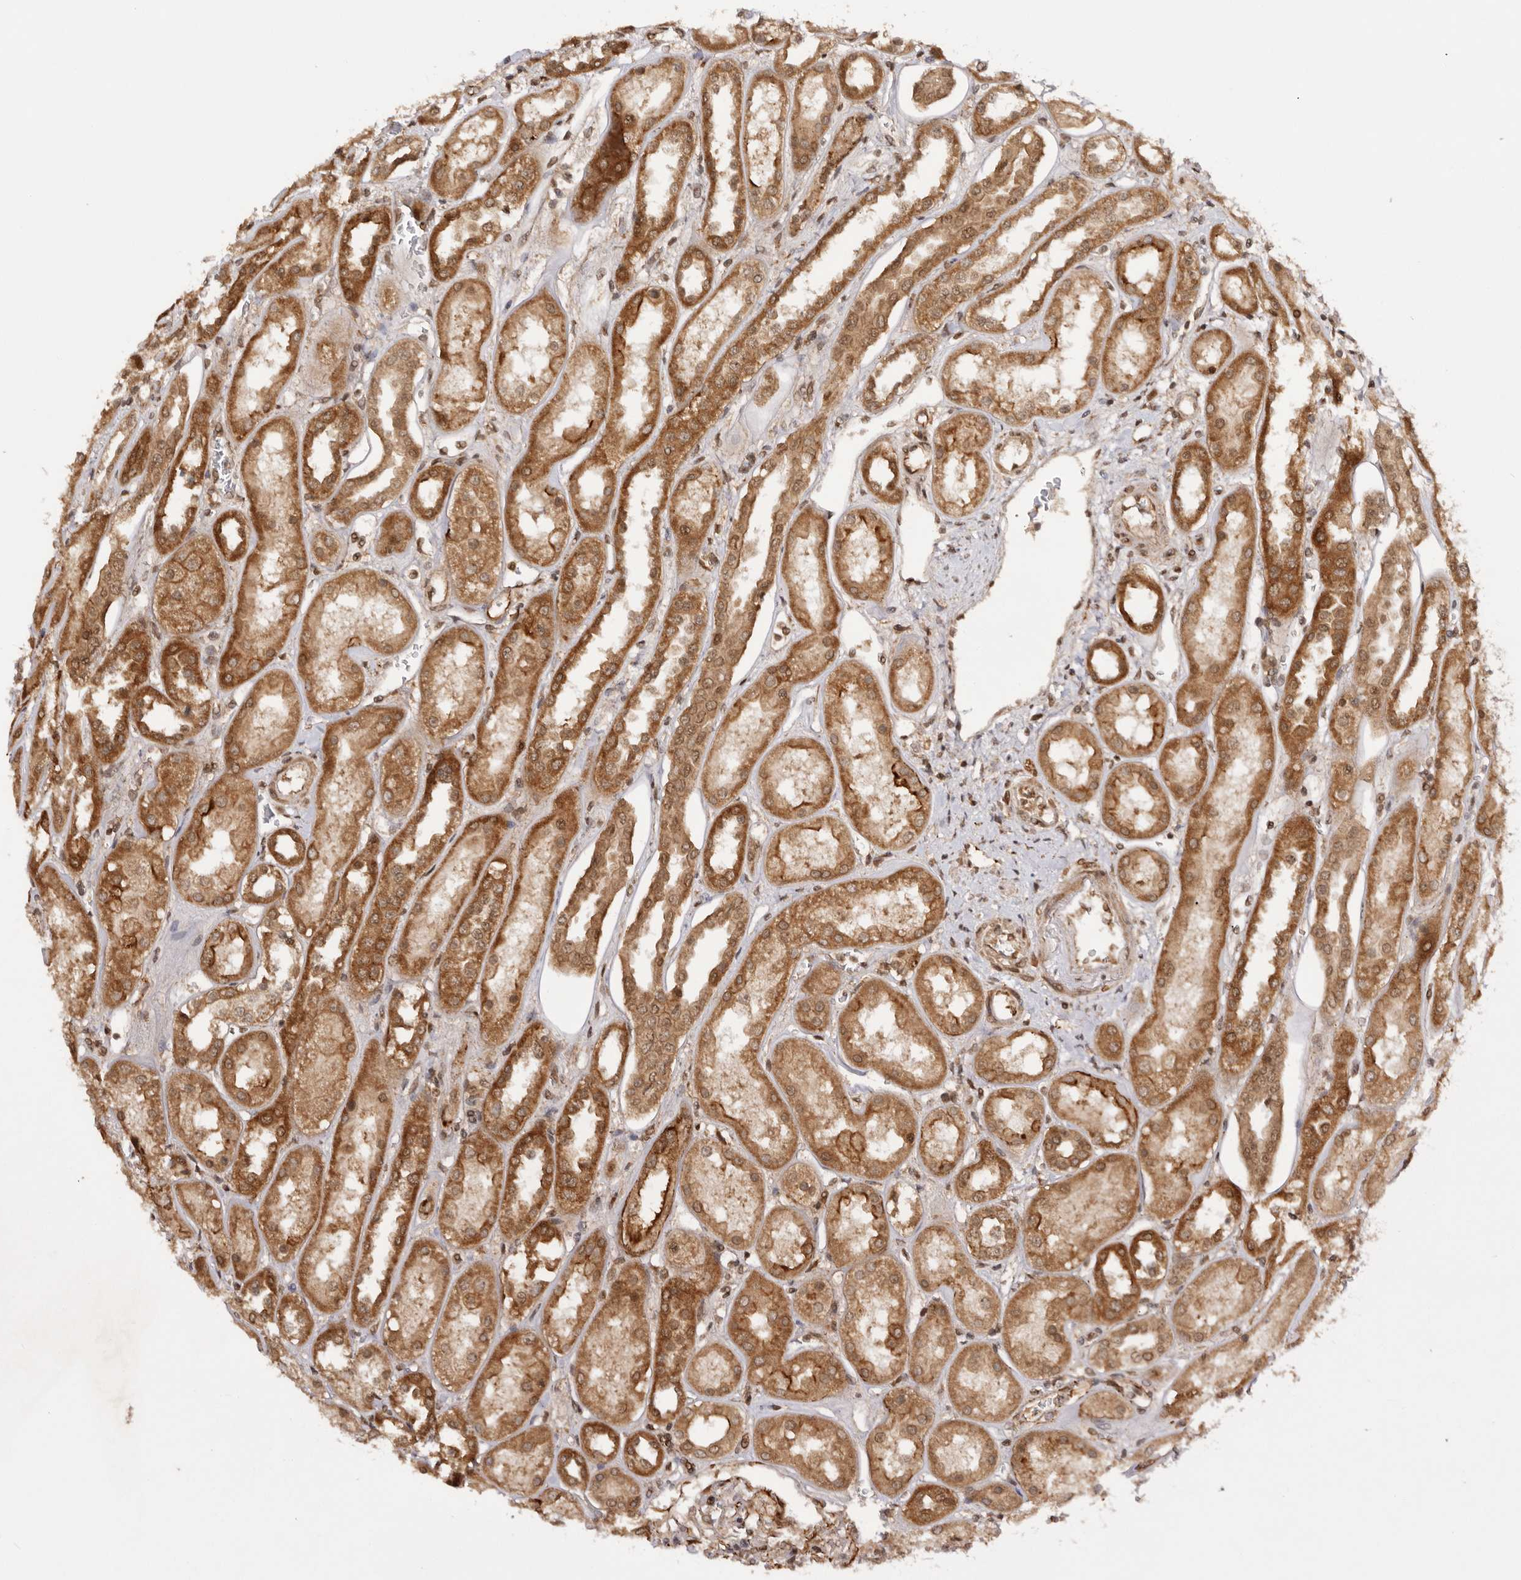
{"staining": {"intensity": "moderate", "quantity": "25%-75%", "location": "cytoplasmic/membranous"}, "tissue": "kidney", "cell_type": "Cells in glomeruli", "image_type": "normal", "snomed": [{"axis": "morphology", "description": "Normal tissue, NOS"}, {"axis": "topography", "description": "Kidney"}], "caption": "Immunohistochemical staining of unremarkable kidney reveals medium levels of moderate cytoplasmic/membranous positivity in approximately 25%-75% of cells in glomeruli.", "gene": "TARS2", "patient": {"sex": "male", "age": 70}}